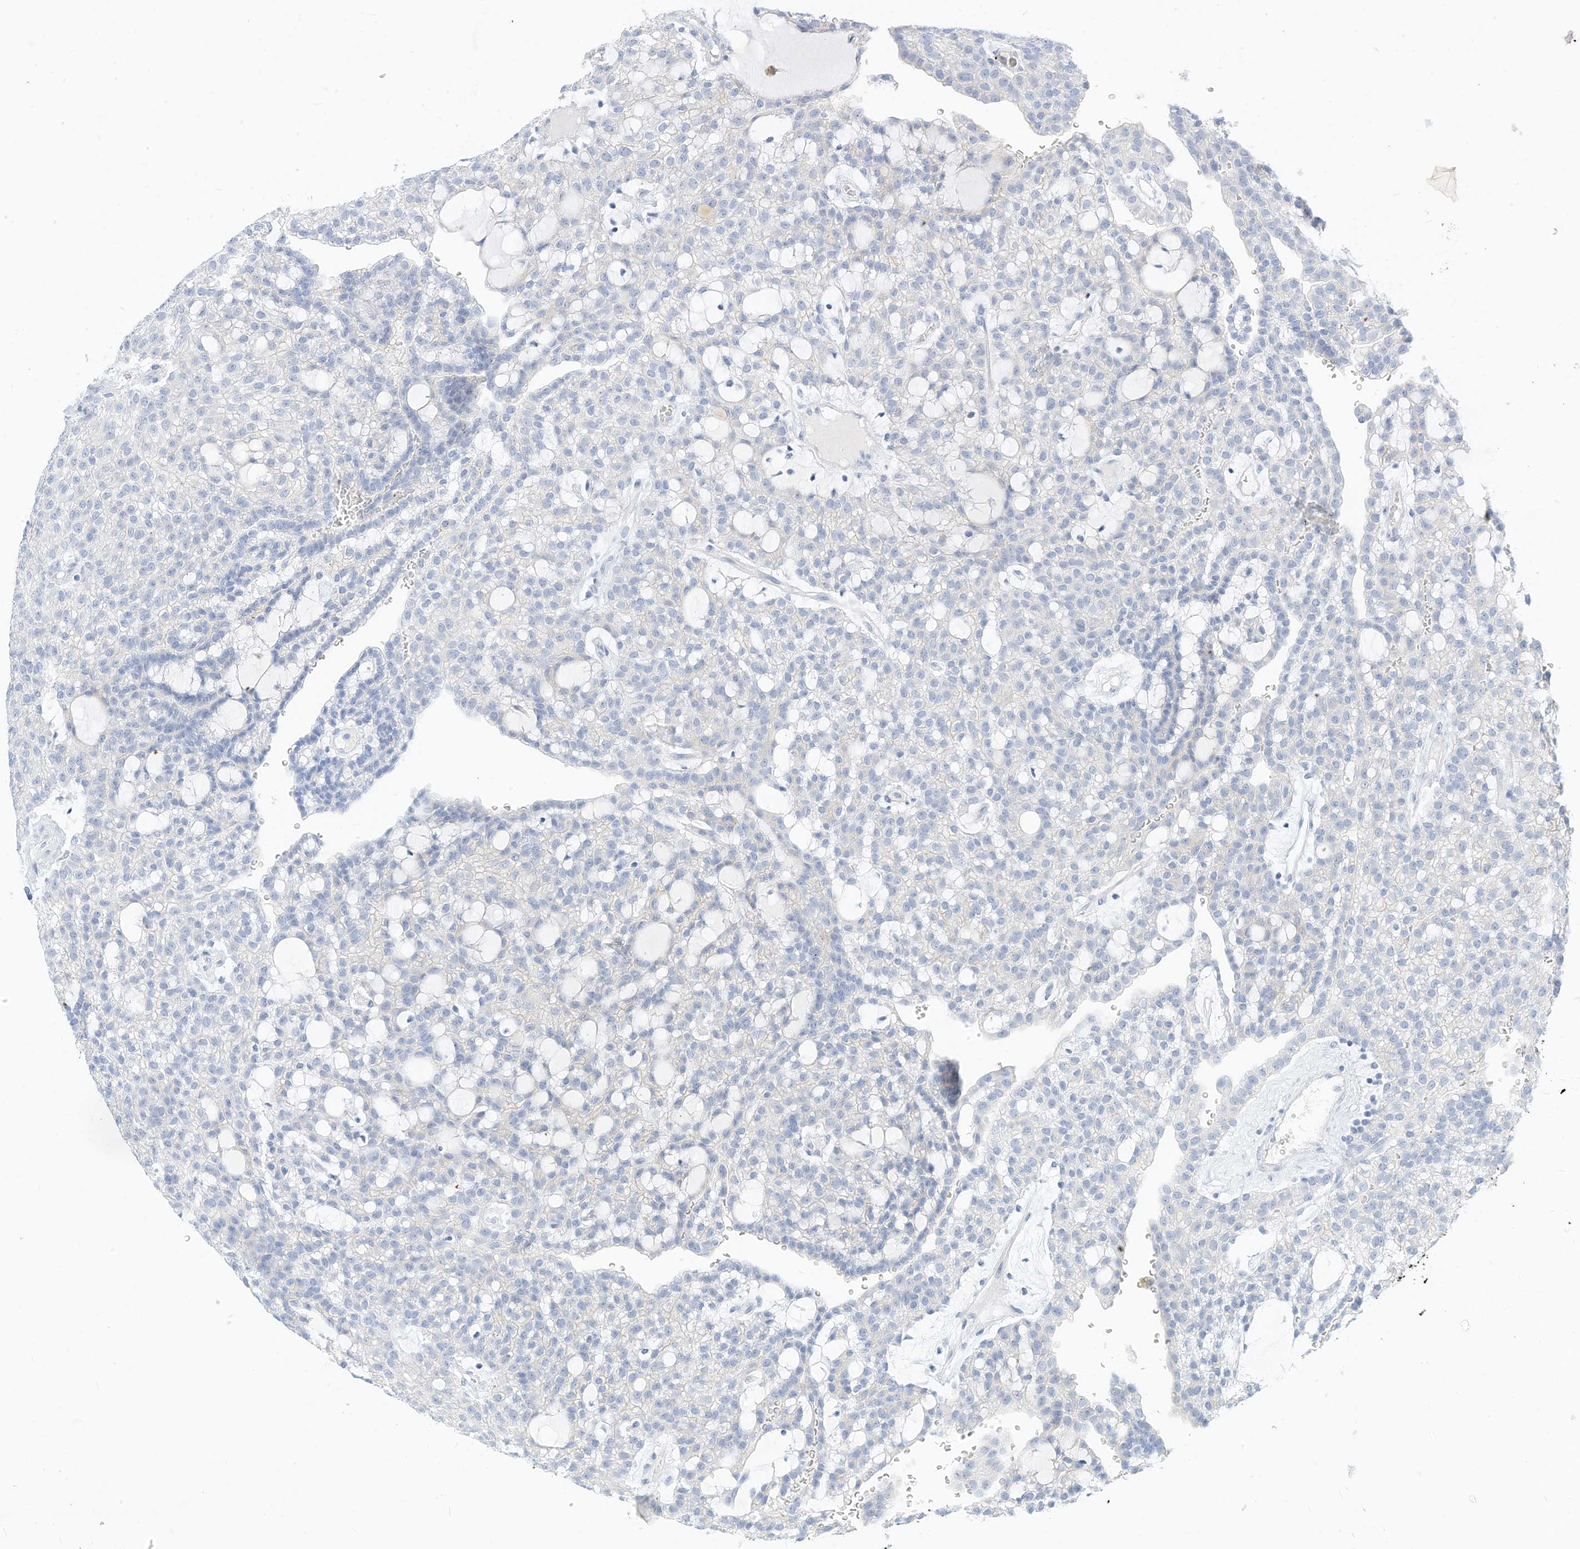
{"staining": {"intensity": "negative", "quantity": "none", "location": "none"}, "tissue": "renal cancer", "cell_type": "Tumor cells", "image_type": "cancer", "snomed": [{"axis": "morphology", "description": "Adenocarcinoma, NOS"}, {"axis": "topography", "description": "Kidney"}], "caption": "DAB (3,3'-diaminobenzidine) immunohistochemical staining of renal cancer (adenocarcinoma) reveals no significant staining in tumor cells.", "gene": "SPOCD1", "patient": {"sex": "male", "age": 63}}